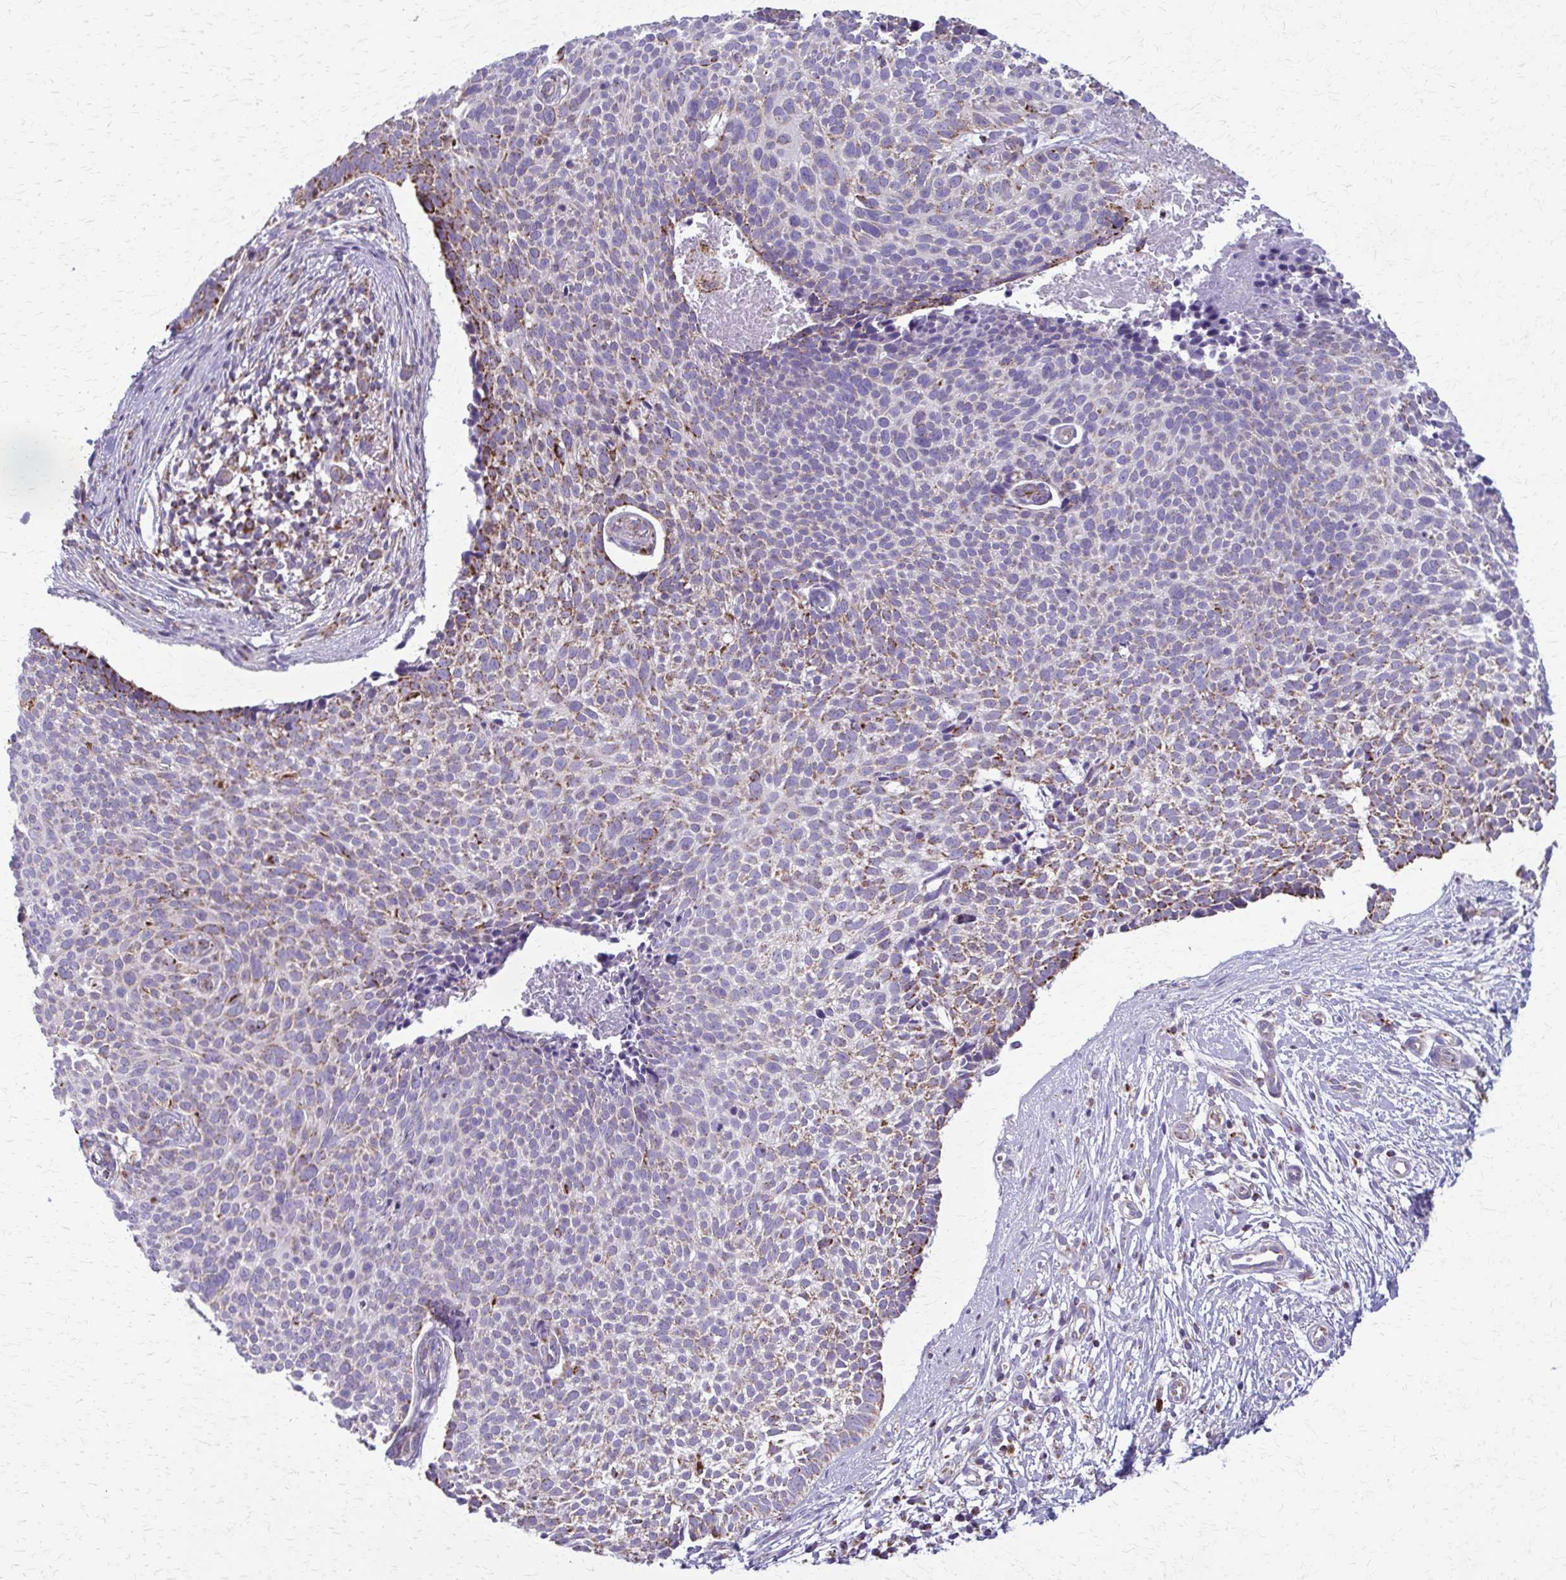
{"staining": {"intensity": "moderate", "quantity": ">75%", "location": "cytoplasmic/membranous"}, "tissue": "skin cancer", "cell_type": "Tumor cells", "image_type": "cancer", "snomed": [{"axis": "morphology", "description": "Basal cell carcinoma"}, {"axis": "topography", "description": "Skin"}, {"axis": "topography", "description": "Skin of back"}], "caption": "A medium amount of moderate cytoplasmic/membranous positivity is present in about >75% of tumor cells in skin cancer tissue. (DAB (3,3'-diaminobenzidine) IHC with brightfield microscopy, high magnification).", "gene": "TVP23A", "patient": {"sex": "male", "age": 81}}